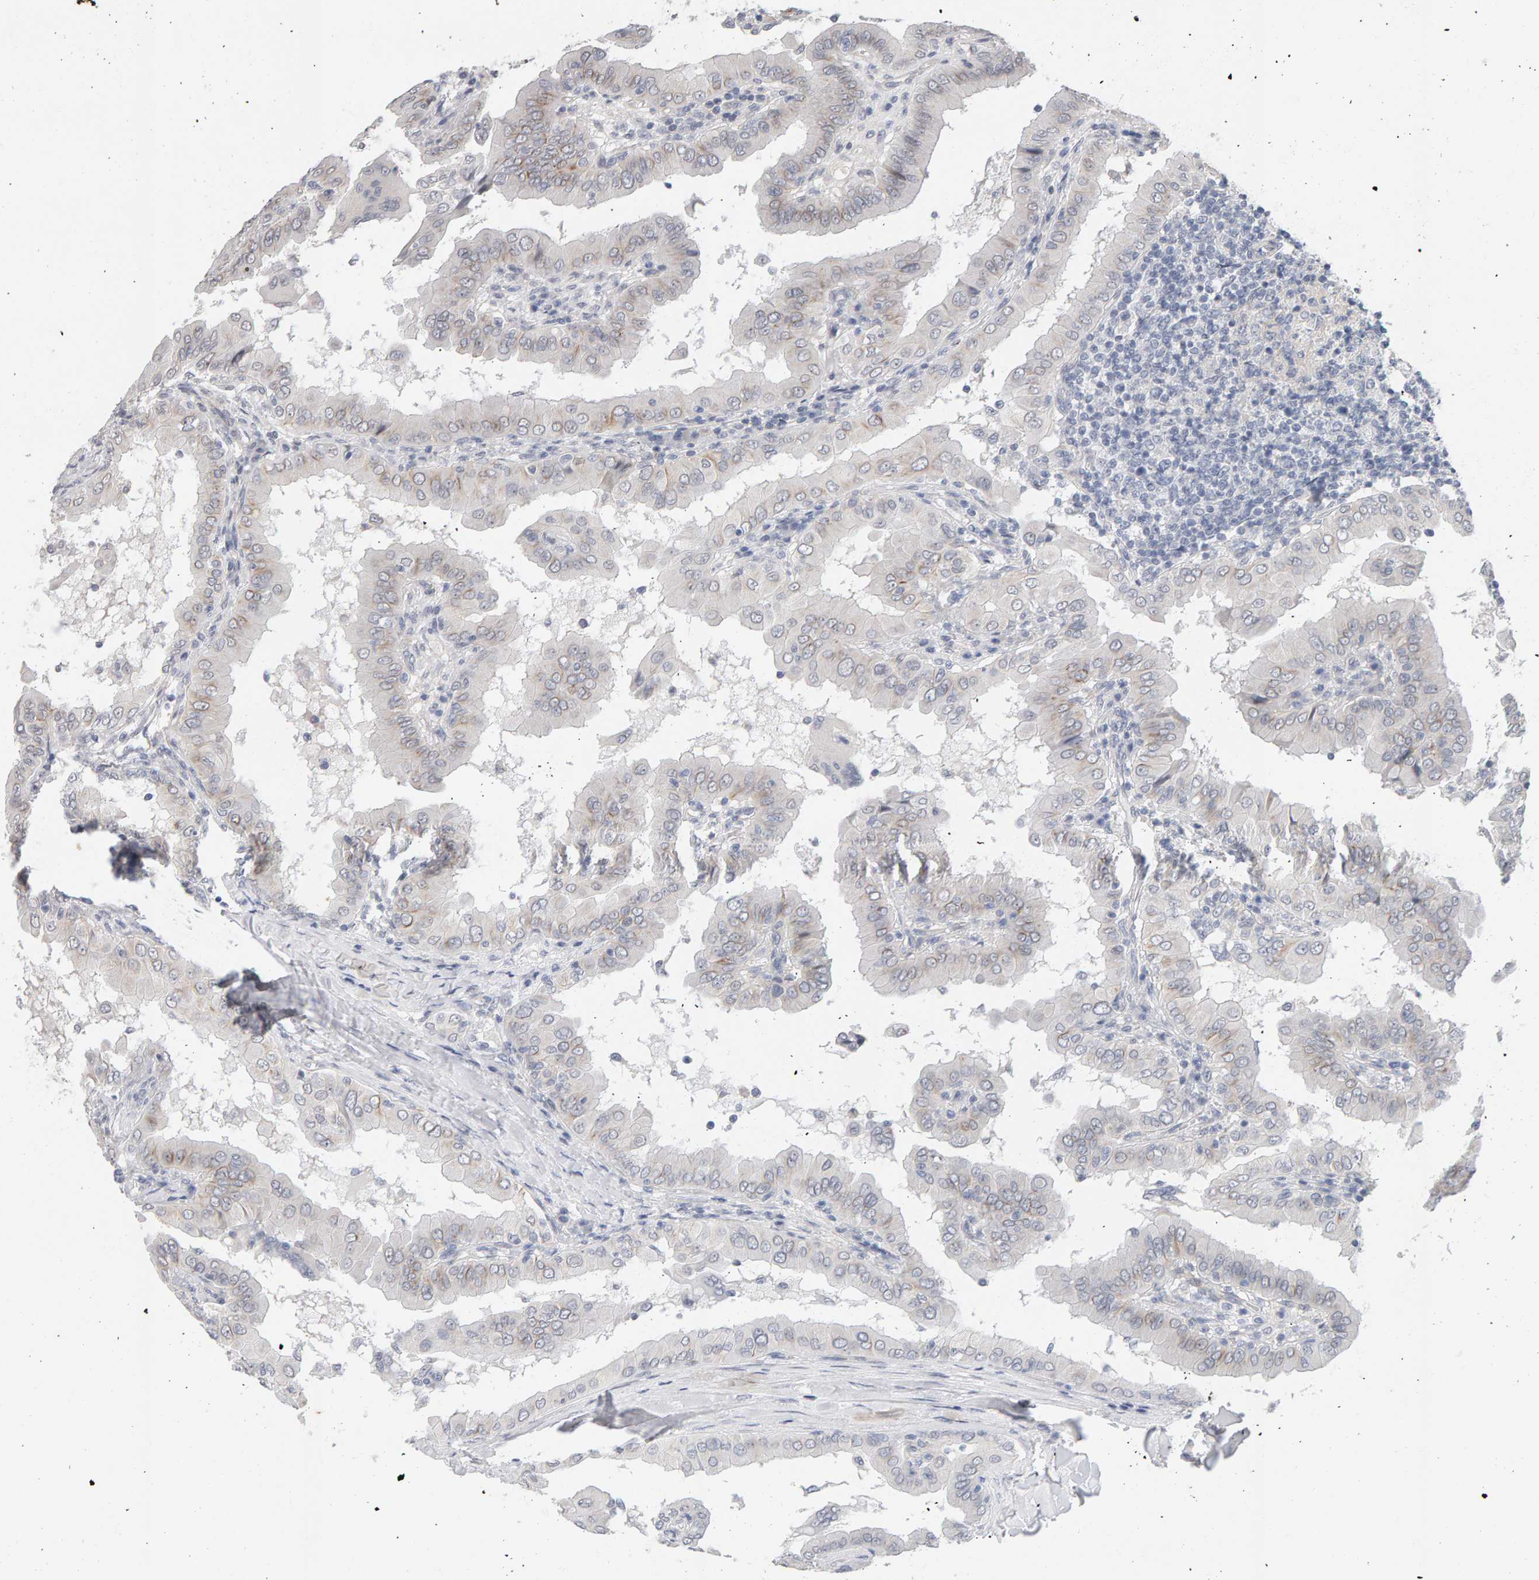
{"staining": {"intensity": "weak", "quantity": "<25%", "location": "cytoplasmic/membranous"}, "tissue": "thyroid cancer", "cell_type": "Tumor cells", "image_type": "cancer", "snomed": [{"axis": "morphology", "description": "Papillary adenocarcinoma, NOS"}, {"axis": "topography", "description": "Thyroid gland"}], "caption": "Human thyroid cancer stained for a protein using IHC demonstrates no staining in tumor cells.", "gene": "HNF4A", "patient": {"sex": "male", "age": 33}}